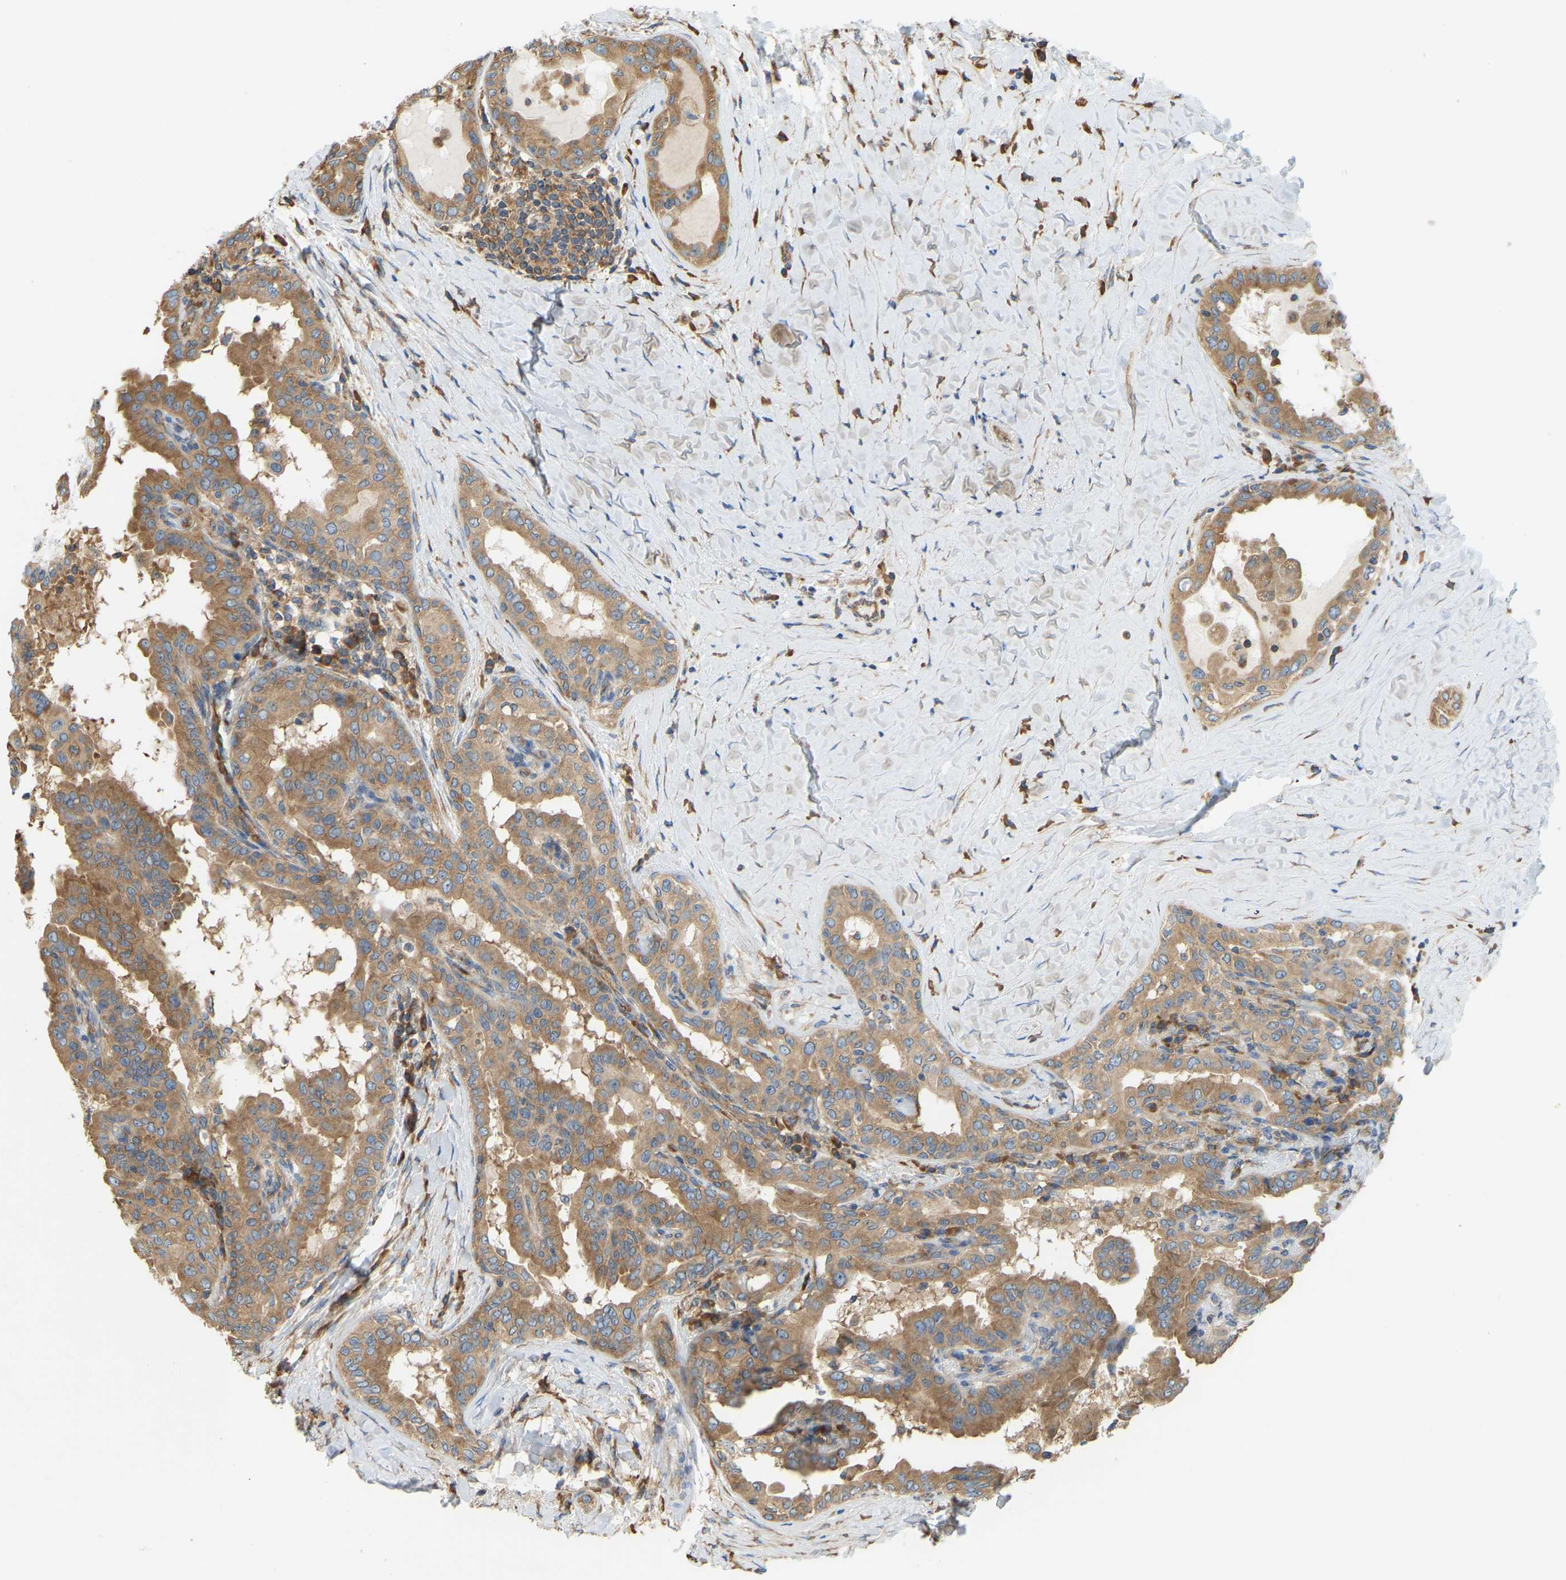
{"staining": {"intensity": "moderate", "quantity": ">75%", "location": "cytoplasmic/membranous"}, "tissue": "thyroid cancer", "cell_type": "Tumor cells", "image_type": "cancer", "snomed": [{"axis": "morphology", "description": "Papillary adenocarcinoma, NOS"}, {"axis": "topography", "description": "Thyroid gland"}], "caption": "Protein expression analysis of papillary adenocarcinoma (thyroid) demonstrates moderate cytoplasmic/membranous staining in approximately >75% of tumor cells.", "gene": "RPS6KB2", "patient": {"sex": "male", "age": 33}}